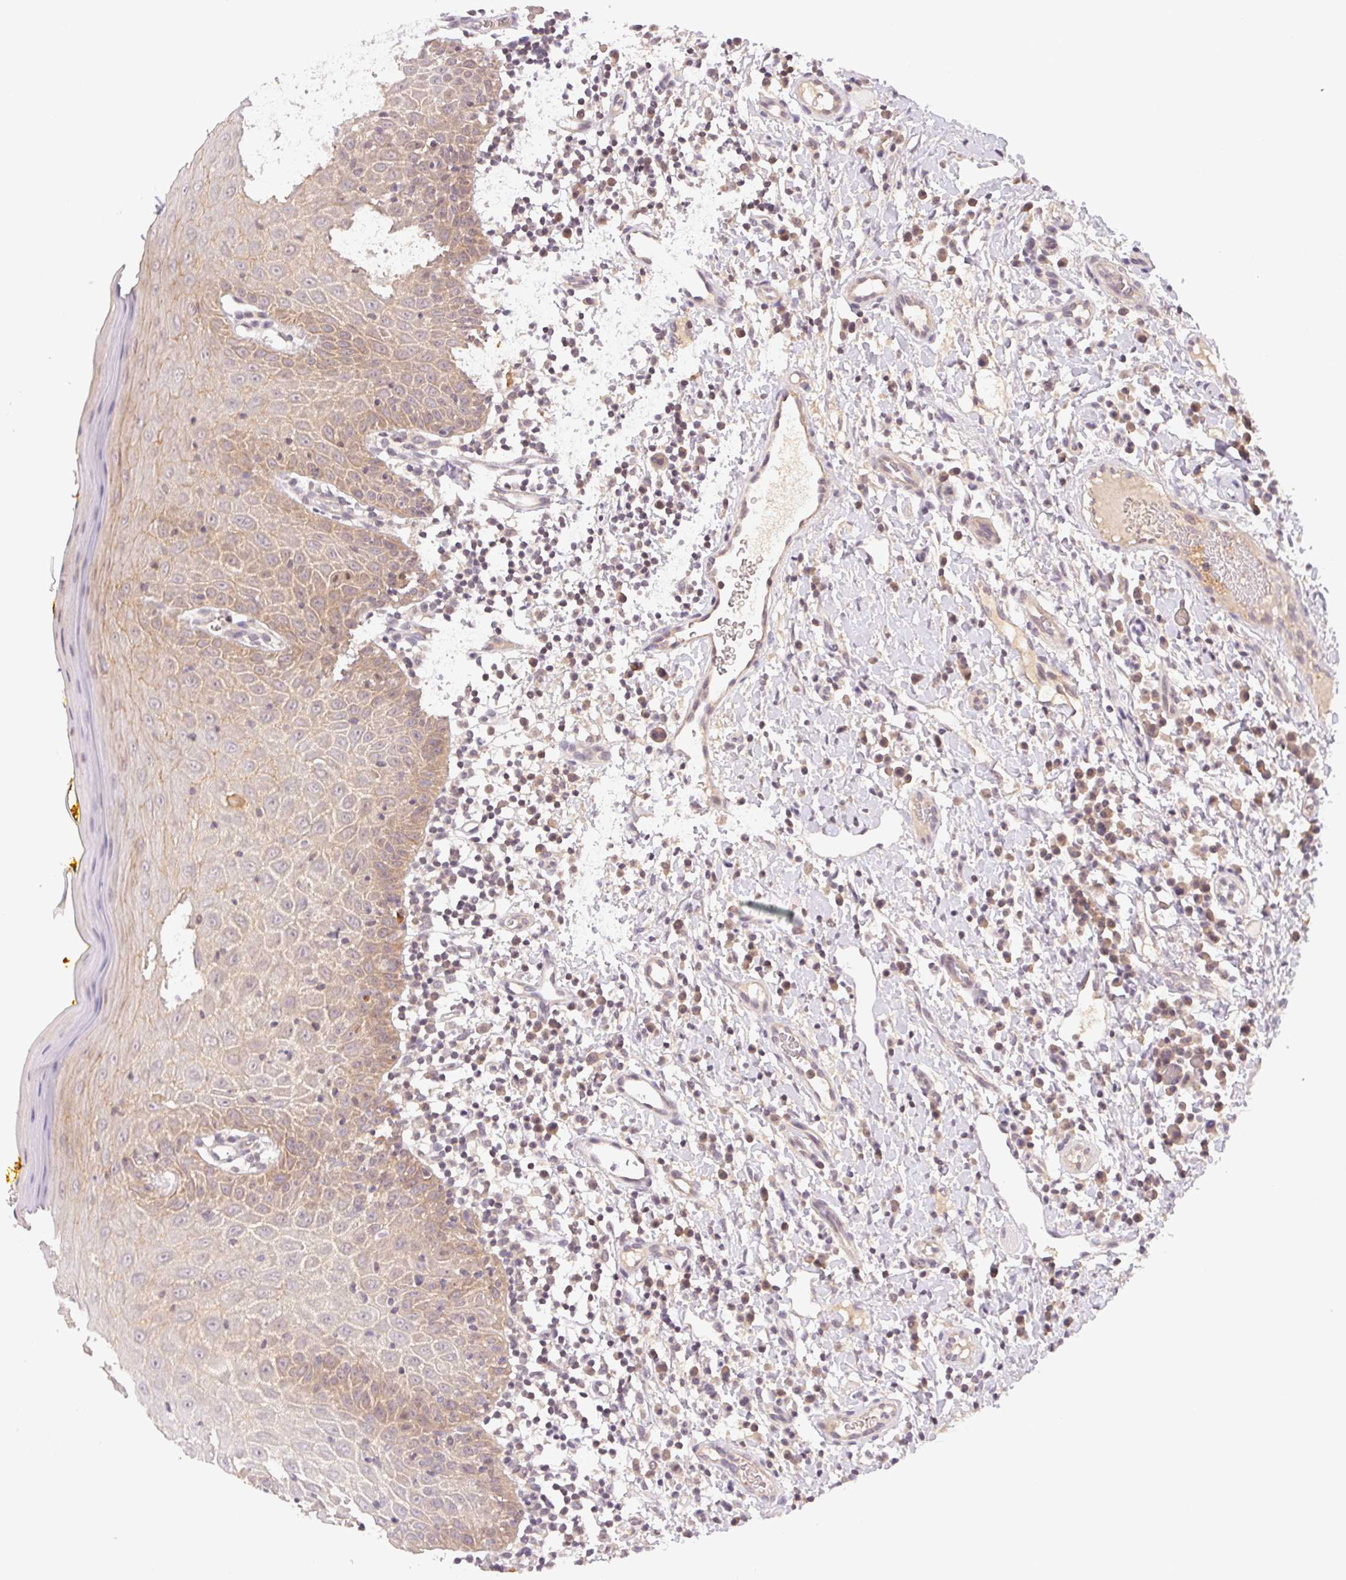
{"staining": {"intensity": "weak", "quantity": "25%-75%", "location": "cytoplasmic/membranous"}, "tissue": "oral mucosa", "cell_type": "Squamous epithelial cells", "image_type": "normal", "snomed": [{"axis": "morphology", "description": "Normal tissue, NOS"}, {"axis": "topography", "description": "Oral tissue"}, {"axis": "topography", "description": "Tounge, NOS"}], "caption": "The immunohistochemical stain highlights weak cytoplasmic/membranous expression in squamous epithelial cells of benign oral mucosa.", "gene": "BNIP5", "patient": {"sex": "female", "age": 58}}